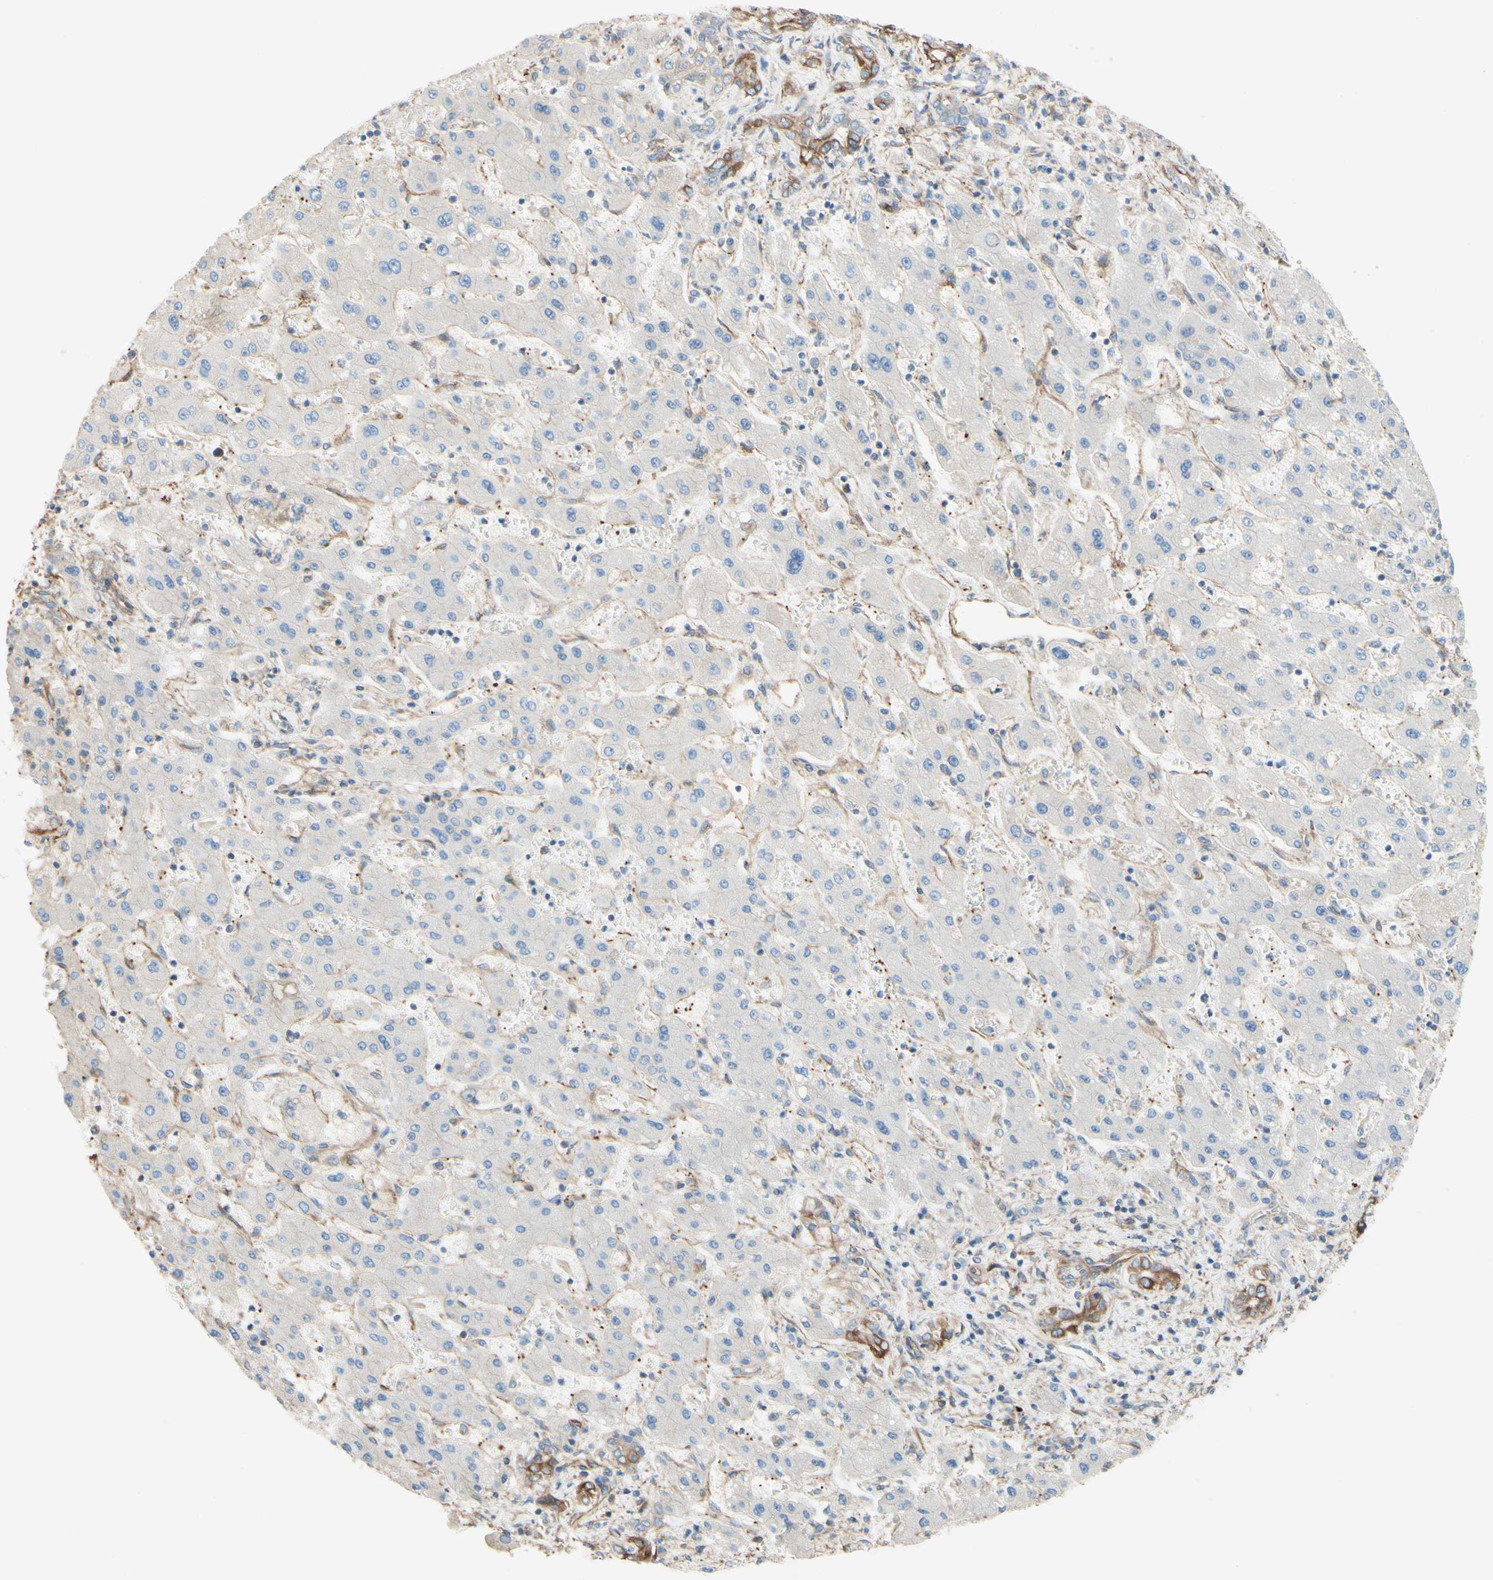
{"staining": {"intensity": "moderate", "quantity": ">75%", "location": "cytoplasmic/membranous"}, "tissue": "liver cancer", "cell_type": "Tumor cells", "image_type": "cancer", "snomed": [{"axis": "morphology", "description": "Cholangiocarcinoma"}, {"axis": "topography", "description": "Liver"}], "caption": "Liver cancer stained with immunohistochemistry shows moderate cytoplasmic/membranous staining in approximately >75% of tumor cells.", "gene": "ENDOD1", "patient": {"sex": "male", "age": 50}}